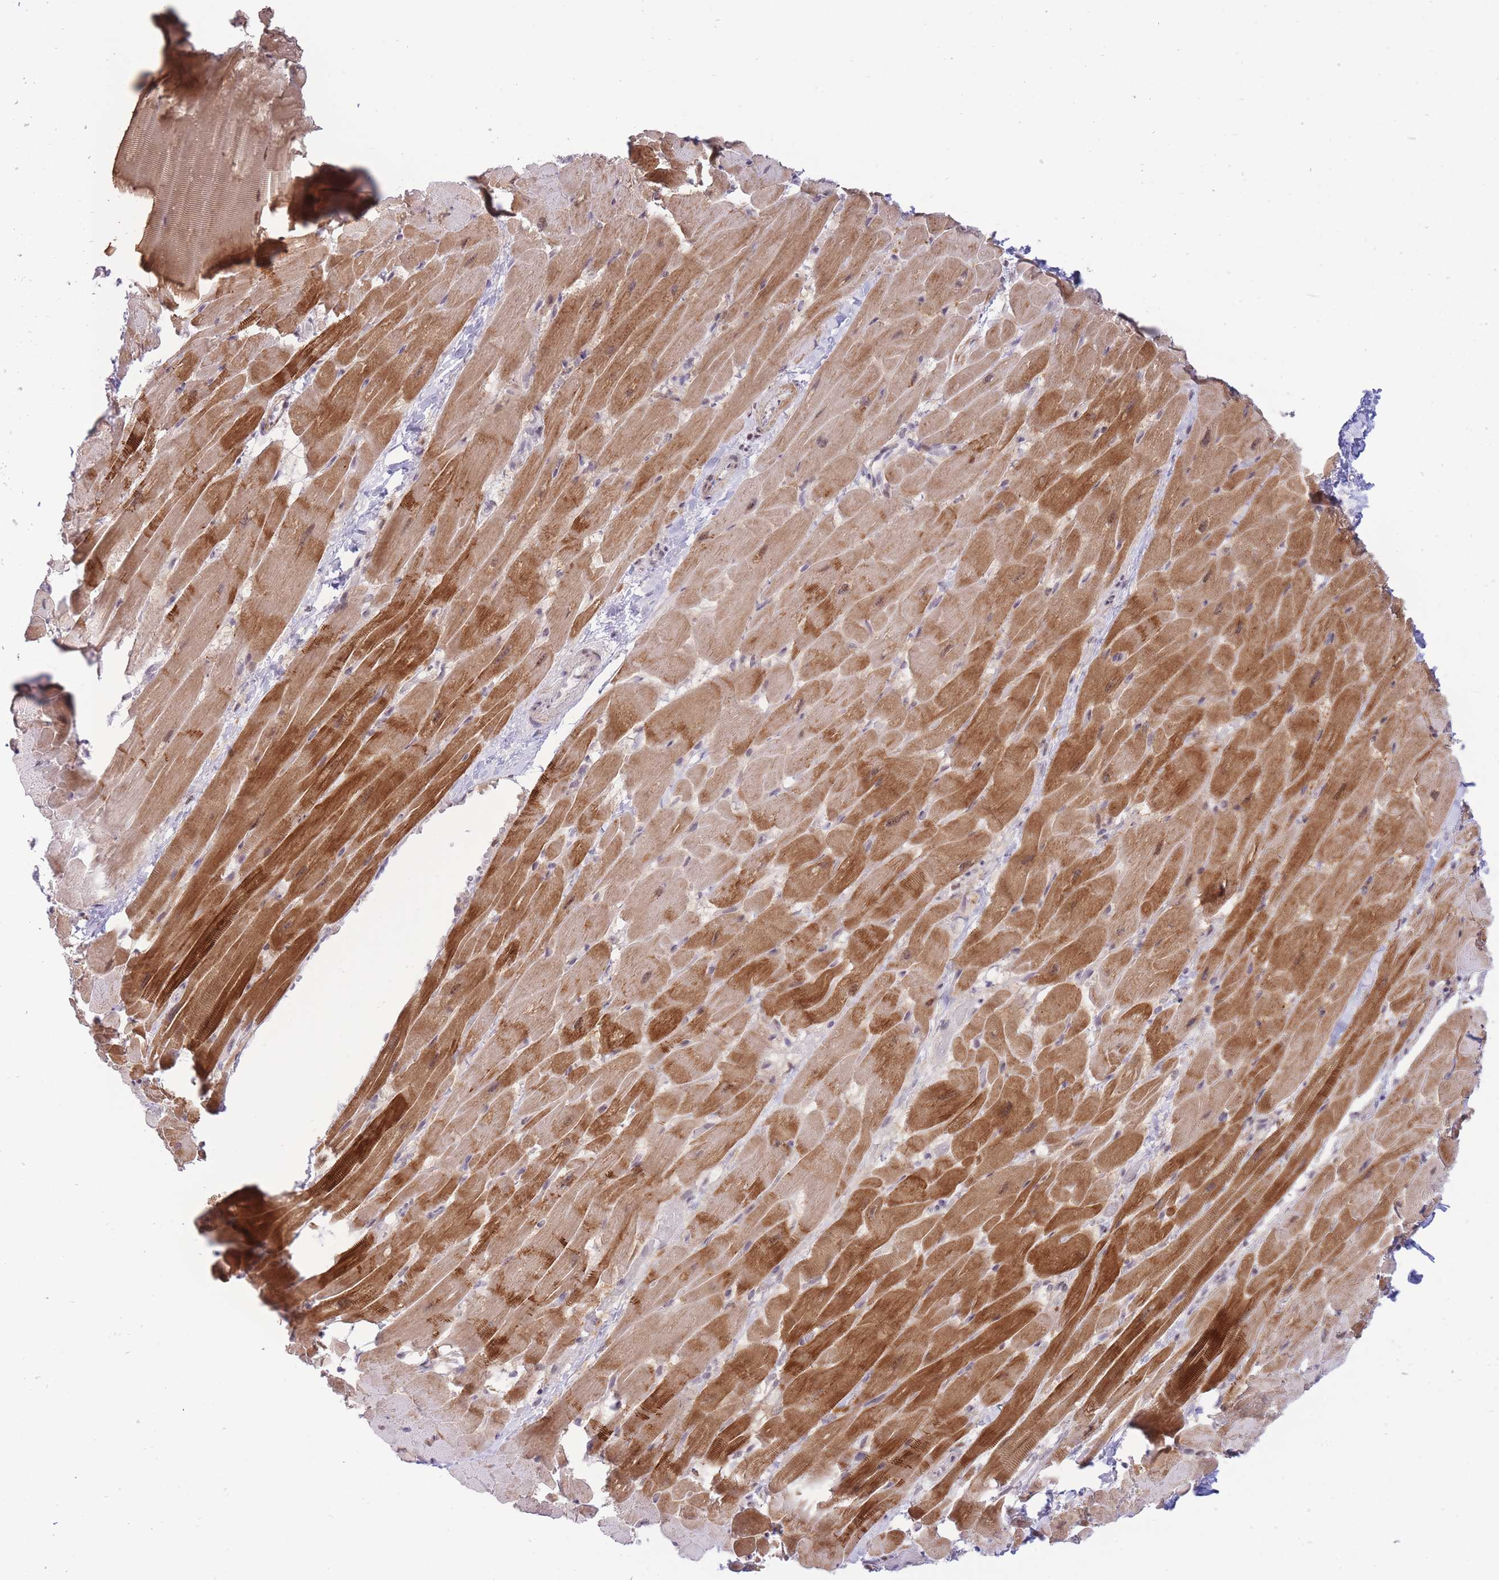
{"staining": {"intensity": "strong", "quantity": "25%-75%", "location": "cytoplasmic/membranous"}, "tissue": "heart muscle", "cell_type": "Cardiomyocytes", "image_type": "normal", "snomed": [{"axis": "morphology", "description": "Normal tissue, NOS"}, {"axis": "topography", "description": "Heart"}], "caption": "Immunohistochemistry (IHC) (DAB (3,3'-diaminobenzidine)) staining of unremarkable human heart muscle reveals strong cytoplasmic/membranous protein positivity in about 25%-75% of cardiomyocytes.", "gene": "CYP2B6", "patient": {"sex": "male", "age": 37}}